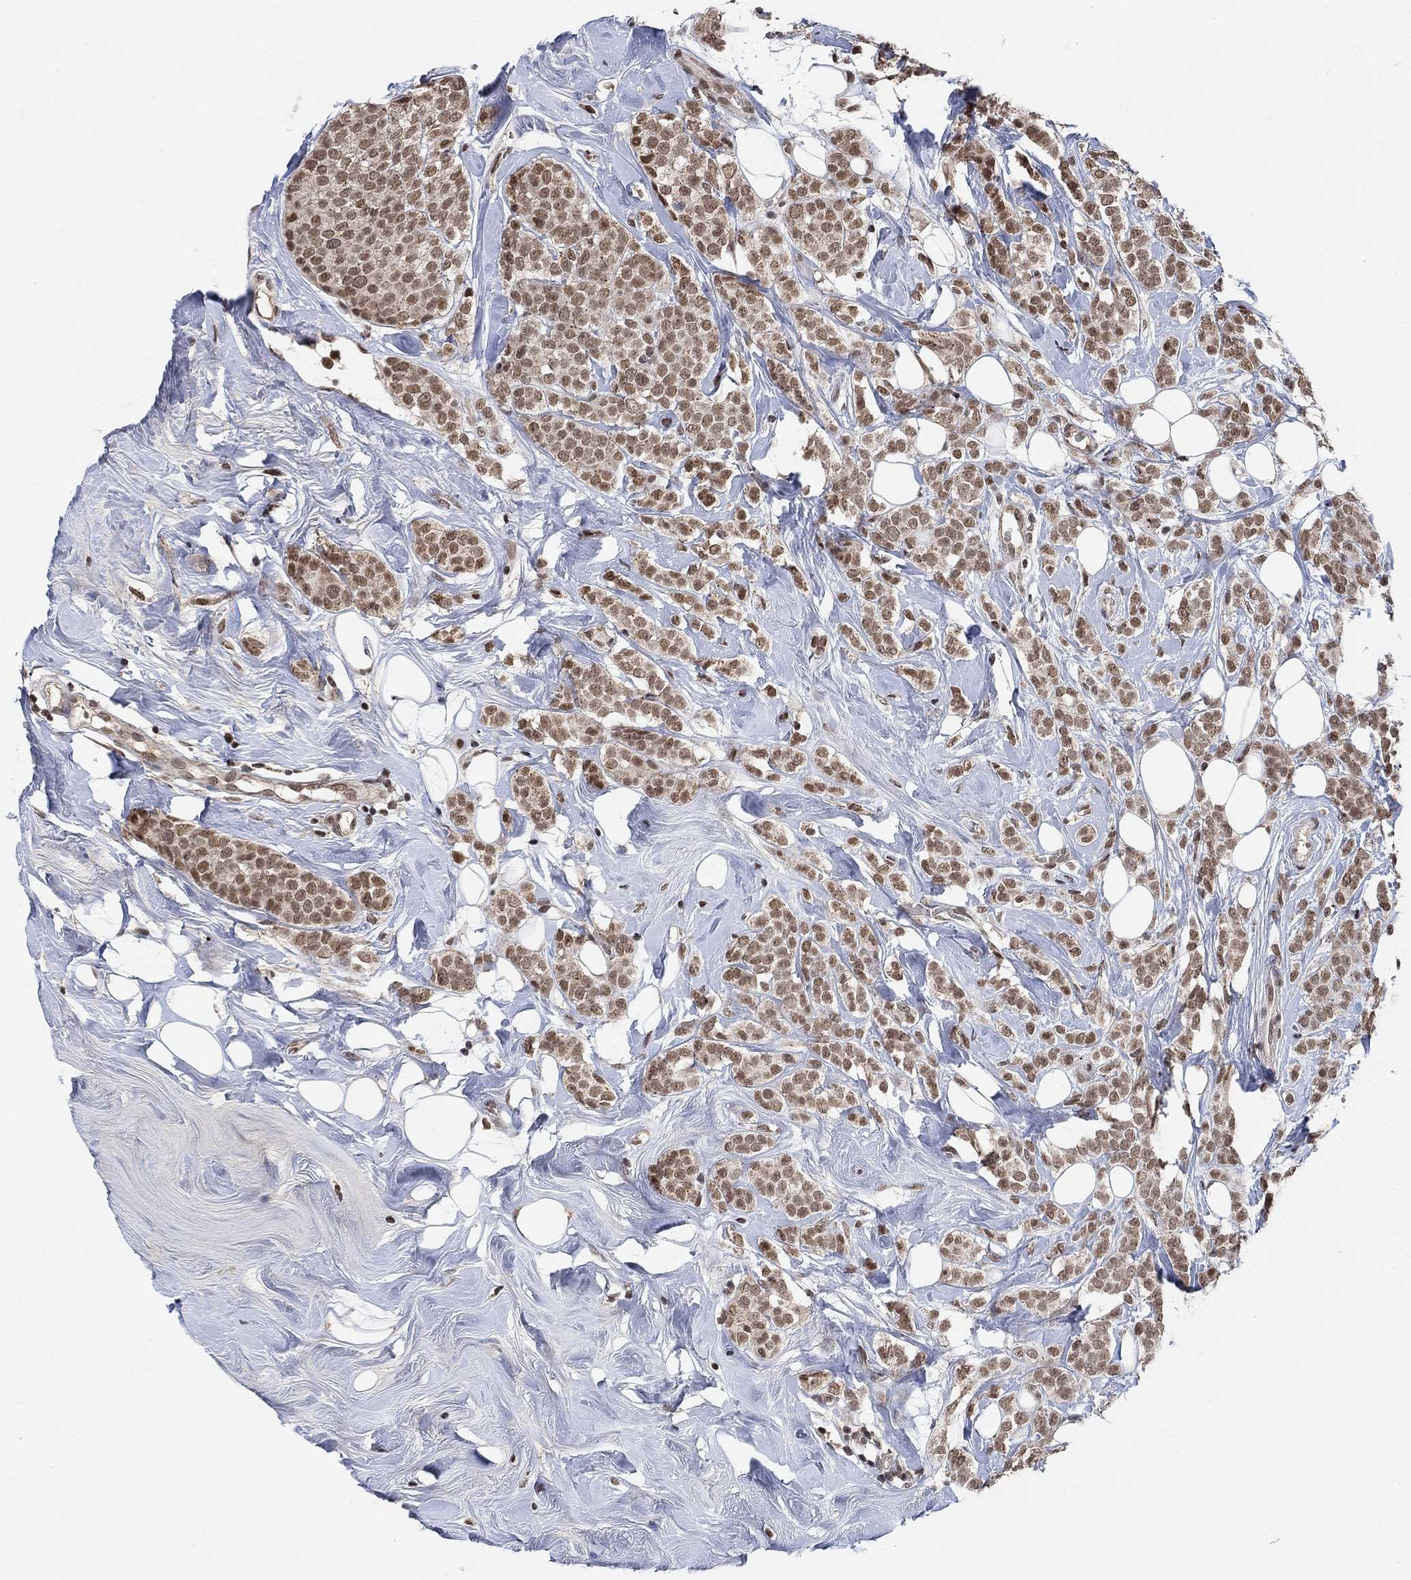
{"staining": {"intensity": "moderate", "quantity": ">75%", "location": "nuclear"}, "tissue": "breast cancer", "cell_type": "Tumor cells", "image_type": "cancer", "snomed": [{"axis": "morphology", "description": "Lobular carcinoma"}, {"axis": "topography", "description": "Breast"}], "caption": "There is medium levels of moderate nuclear positivity in tumor cells of breast cancer (lobular carcinoma), as demonstrated by immunohistochemical staining (brown color).", "gene": "THAP8", "patient": {"sex": "female", "age": 49}}